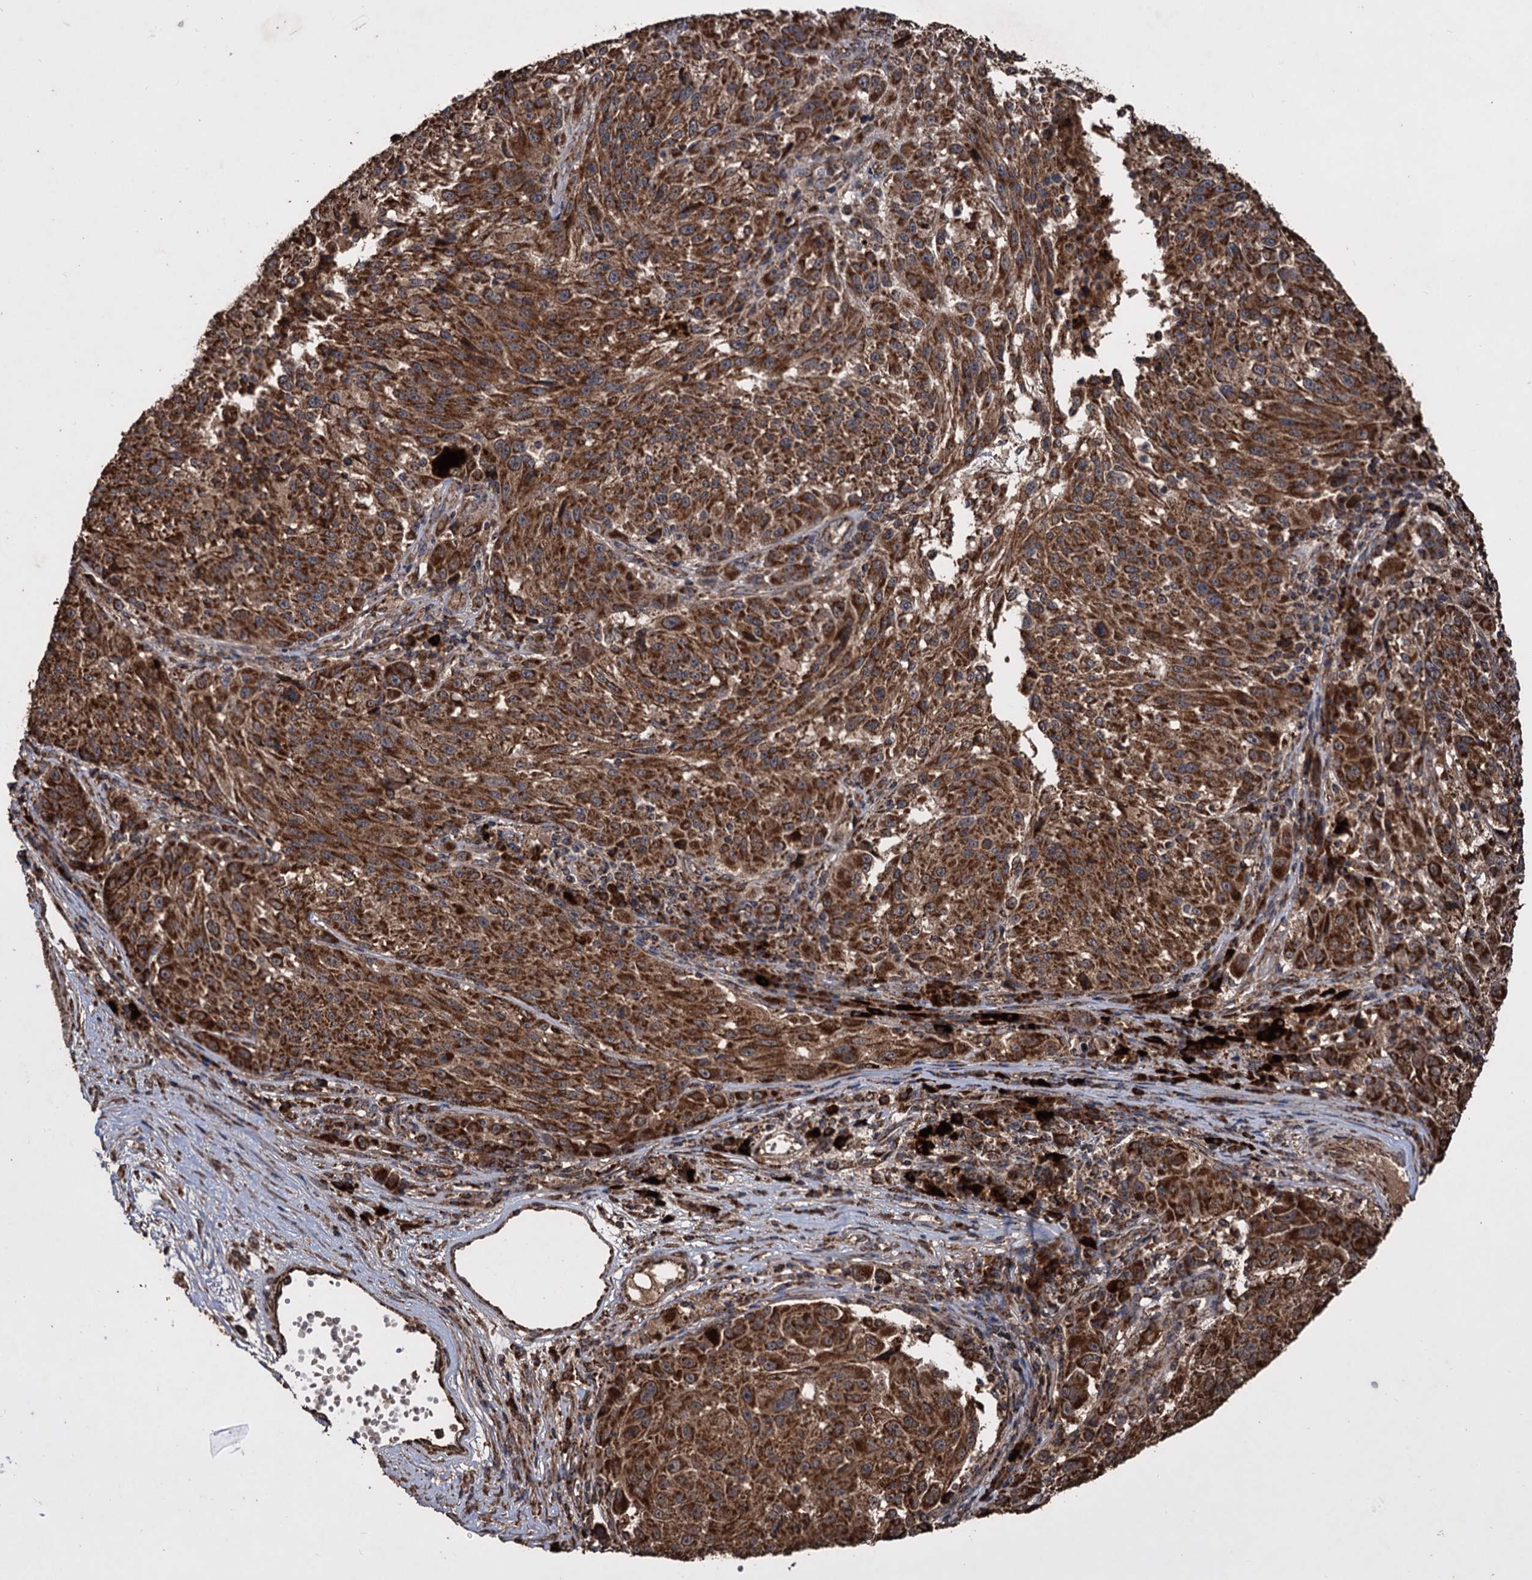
{"staining": {"intensity": "strong", "quantity": ">75%", "location": "cytoplasmic/membranous"}, "tissue": "melanoma", "cell_type": "Tumor cells", "image_type": "cancer", "snomed": [{"axis": "morphology", "description": "Malignant melanoma, NOS"}, {"axis": "topography", "description": "Skin"}], "caption": "Melanoma stained with a protein marker demonstrates strong staining in tumor cells.", "gene": "IPO4", "patient": {"sex": "male", "age": 53}}